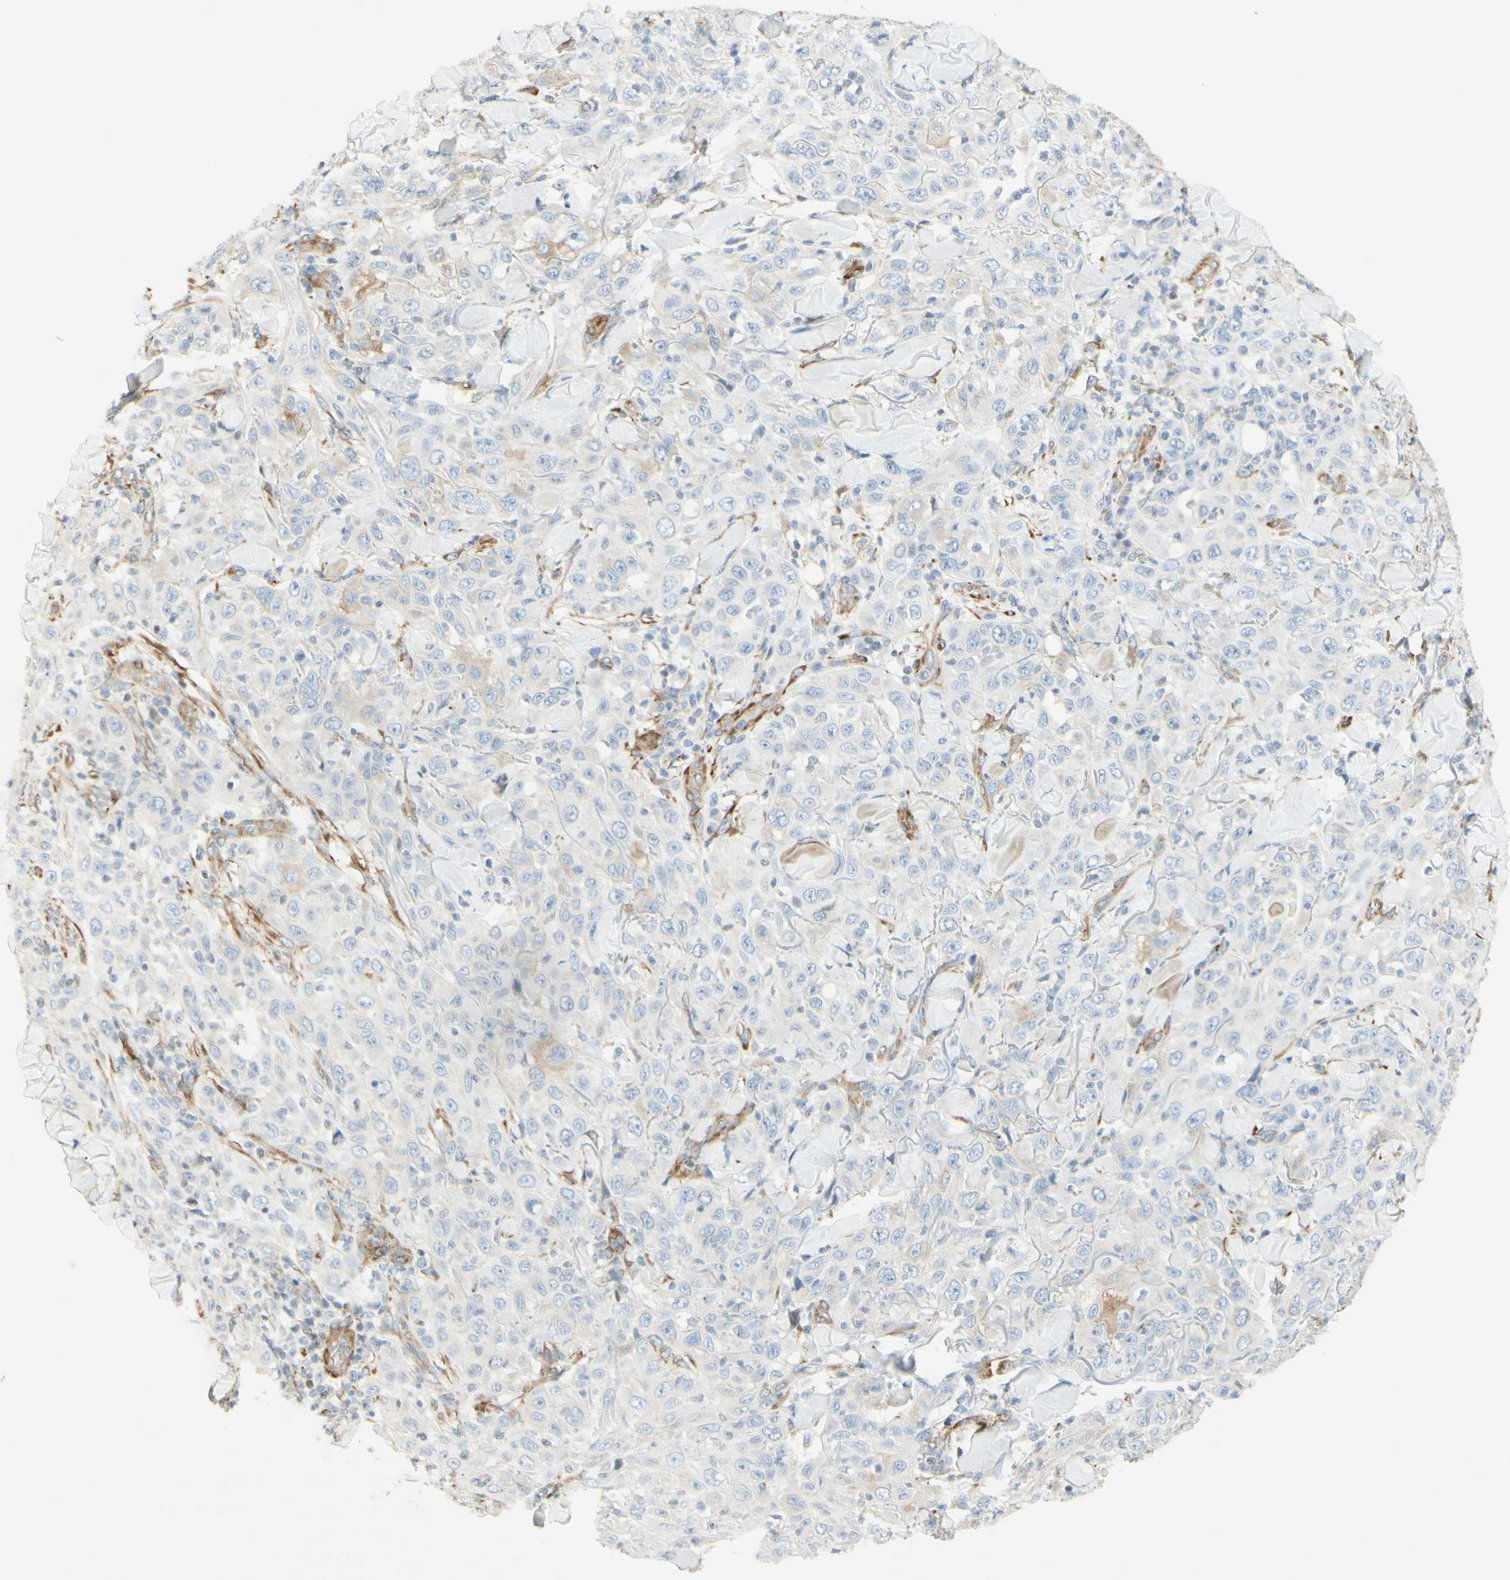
{"staining": {"intensity": "negative", "quantity": "none", "location": "none"}, "tissue": "skin cancer", "cell_type": "Tumor cells", "image_type": "cancer", "snomed": [{"axis": "morphology", "description": "Squamous cell carcinoma, NOS"}, {"axis": "topography", "description": "Skin"}], "caption": "High power microscopy micrograph of an IHC histopathology image of skin cancer (squamous cell carcinoma), revealing no significant positivity in tumor cells.", "gene": "MAP1B", "patient": {"sex": "female", "age": 88}}